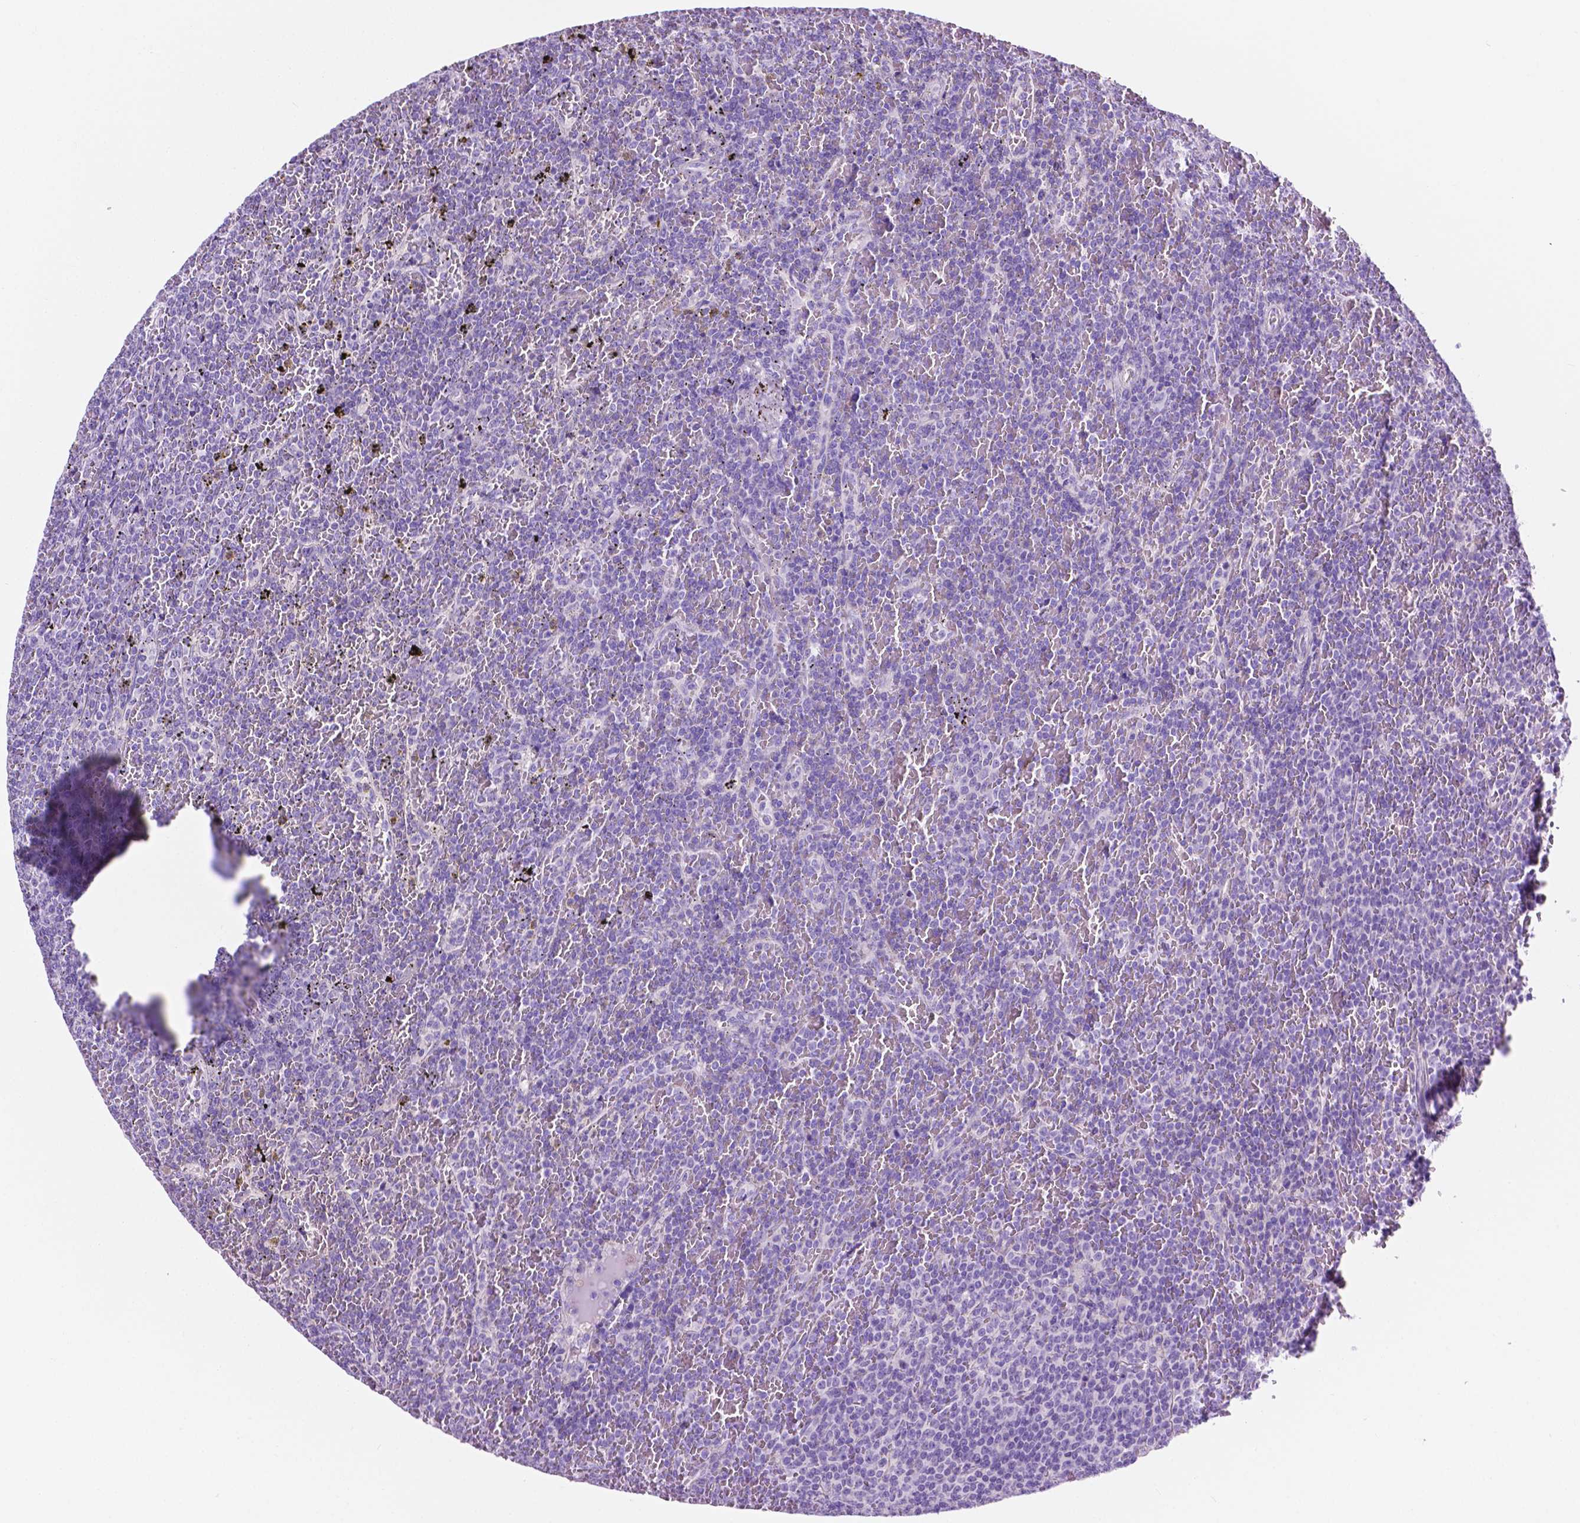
{"staining": {"intensity": "negative", "quantity": "none", "location": "none"}, "tissue": "lymphoma", "cell_type": "Tumor cells", "image_type": "cancer", "snomed": [{"axis": "morphology", "description": "Malignant lymphoma, non-Hodgkin's type, Low grade"}, {"axis": "topography", "description": "Spleen"}], "caption": "Malignant lymphoma, non-Hodgkin's type (low-grade) was stained to show a protein in brown. There is no significant staining in tumor cells. (Brightfield microscopy of DAB immunohistochemistry (IHC) at high magnification).", "gene": "IGFN1", "patient": {"sex": "female", "age": 77}}